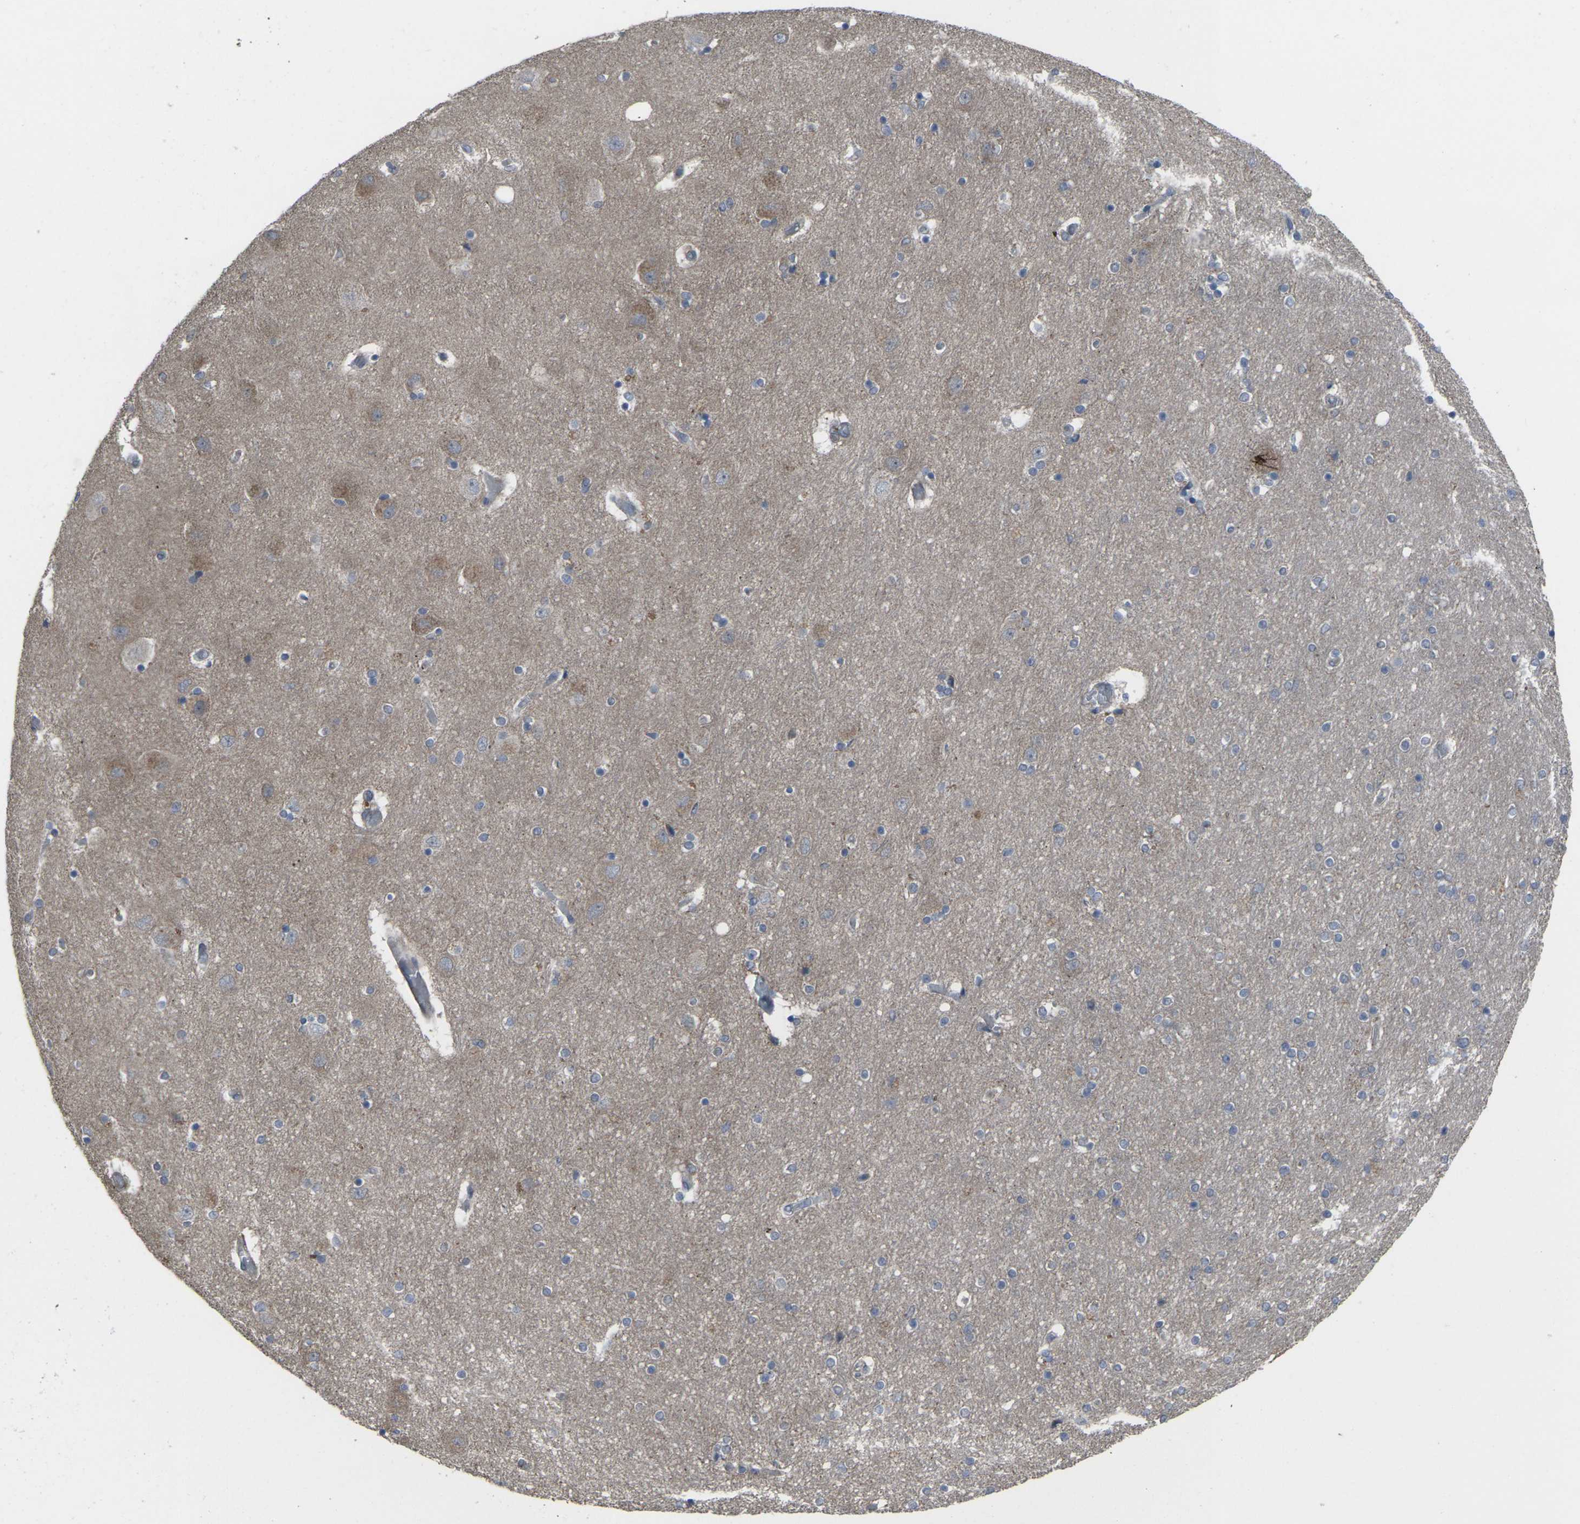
{"staining": {"intensity": "moderate", "quantity": "25%-75%", "location": "cytoplasmic/membranous"}, "tissue": "hippocampus", "cell_type": "Glial cells", "image_type": "normal", "snomed": [{"axis": "morphology", "description": "Normal tissue, NOS"}, {"axis": "topography", "description": "Hippocampus"}], "caption": "Glial cells reveal moderate cytoplasmic/membranous positivity in approximately 25%-75% of cells in benign hippocampus.", "gene": "CCR10", "patient": {"sex": "female", "age": 54}}